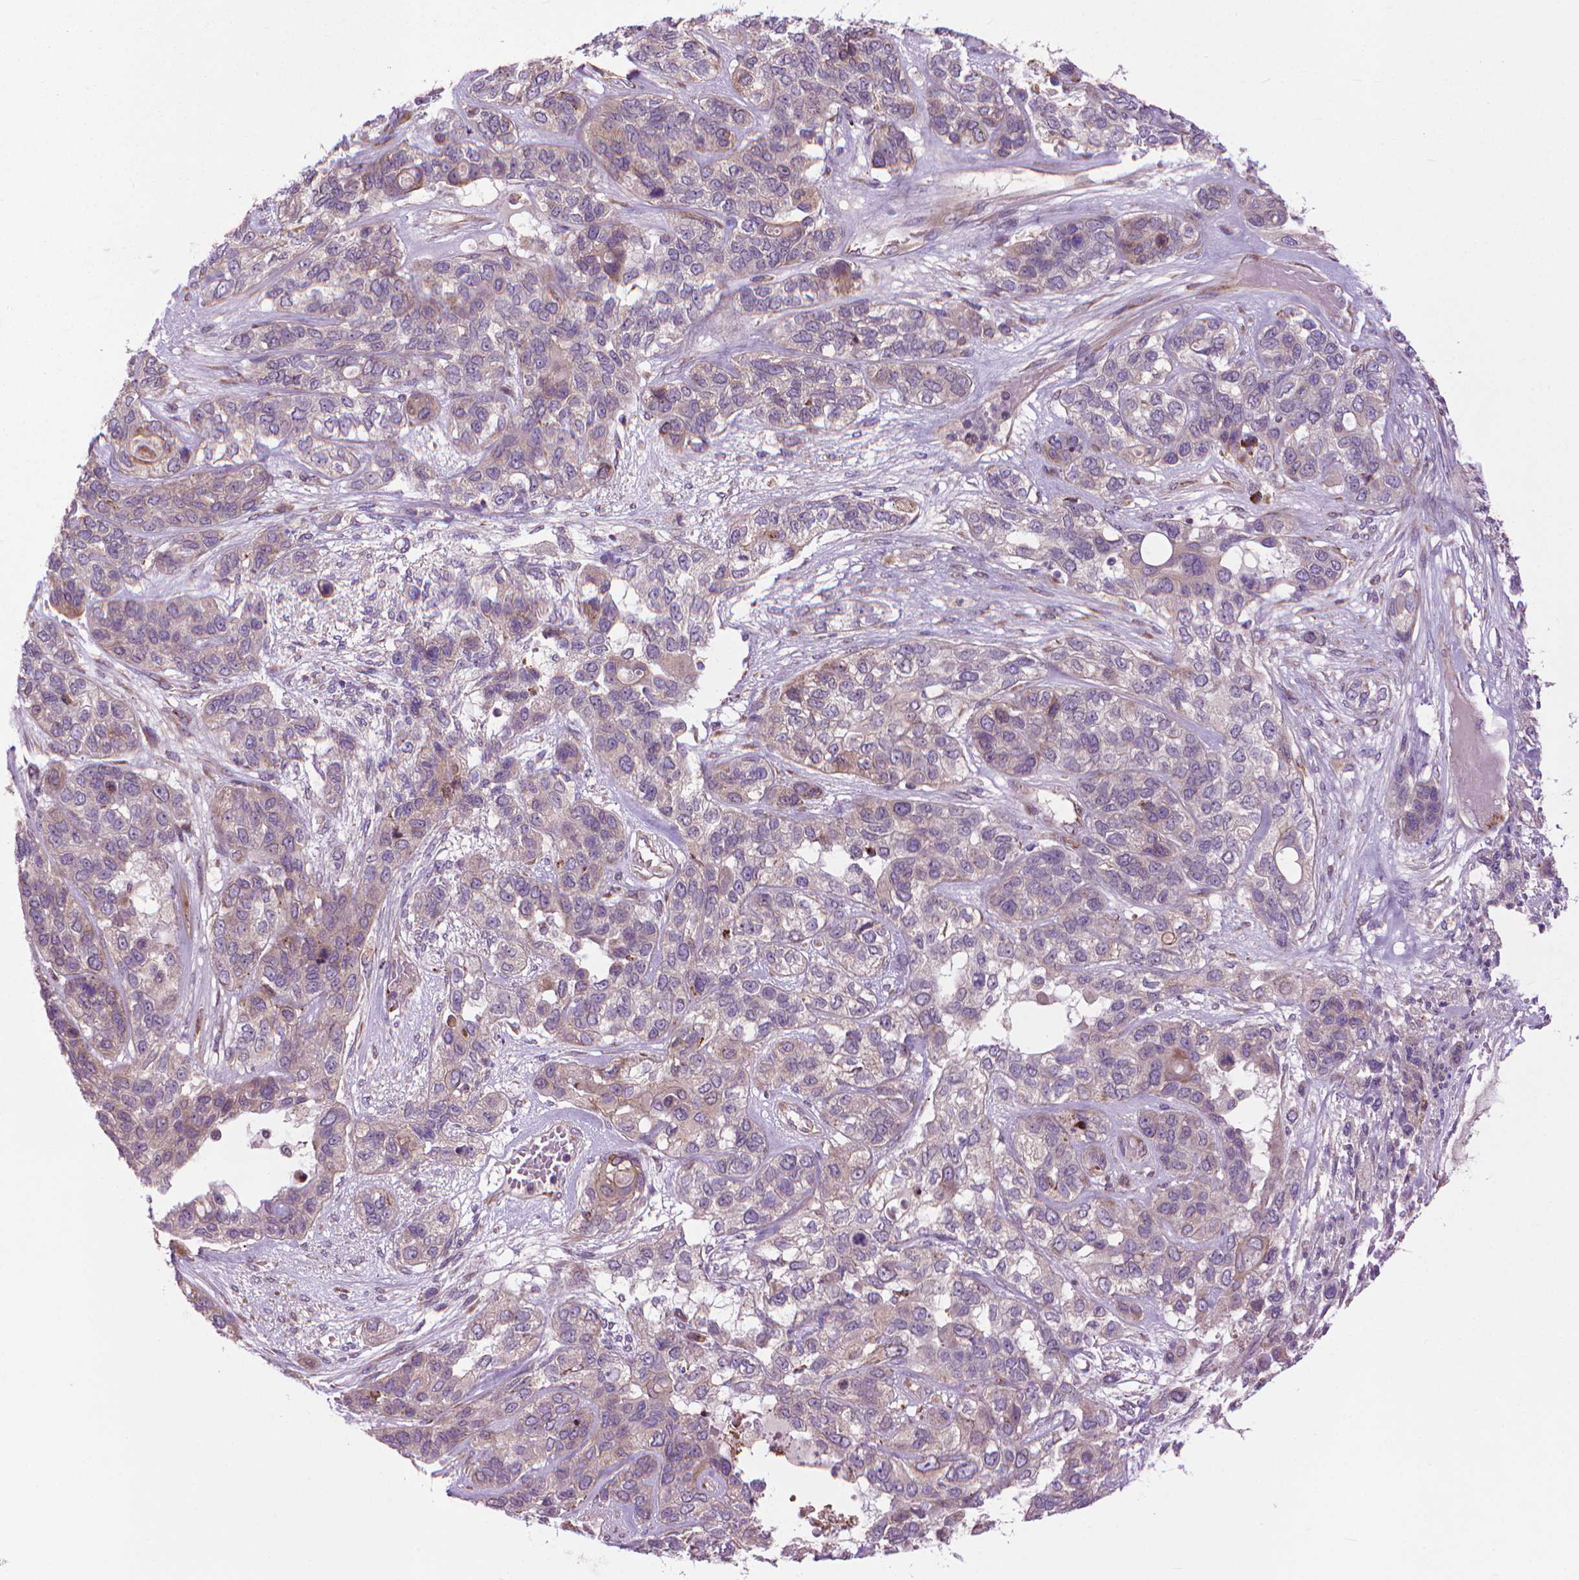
{"staining": {"intensity": "negative", "quantity": "none", "location": "none"}, "tissue": "lung cancer", "cell_type": "Tumor cells", "image_type": "cancer", "snomed": [{"axis": "morphology", "description": "Squamous cell carcinoma, NOS"}, {"axis": "topography", "description": "Lung"}], "caption": "The image displays no staining of tumor cells in lung cancer.", "gene": "MYH14", "patient": {"sex": "female", "age": 70}}